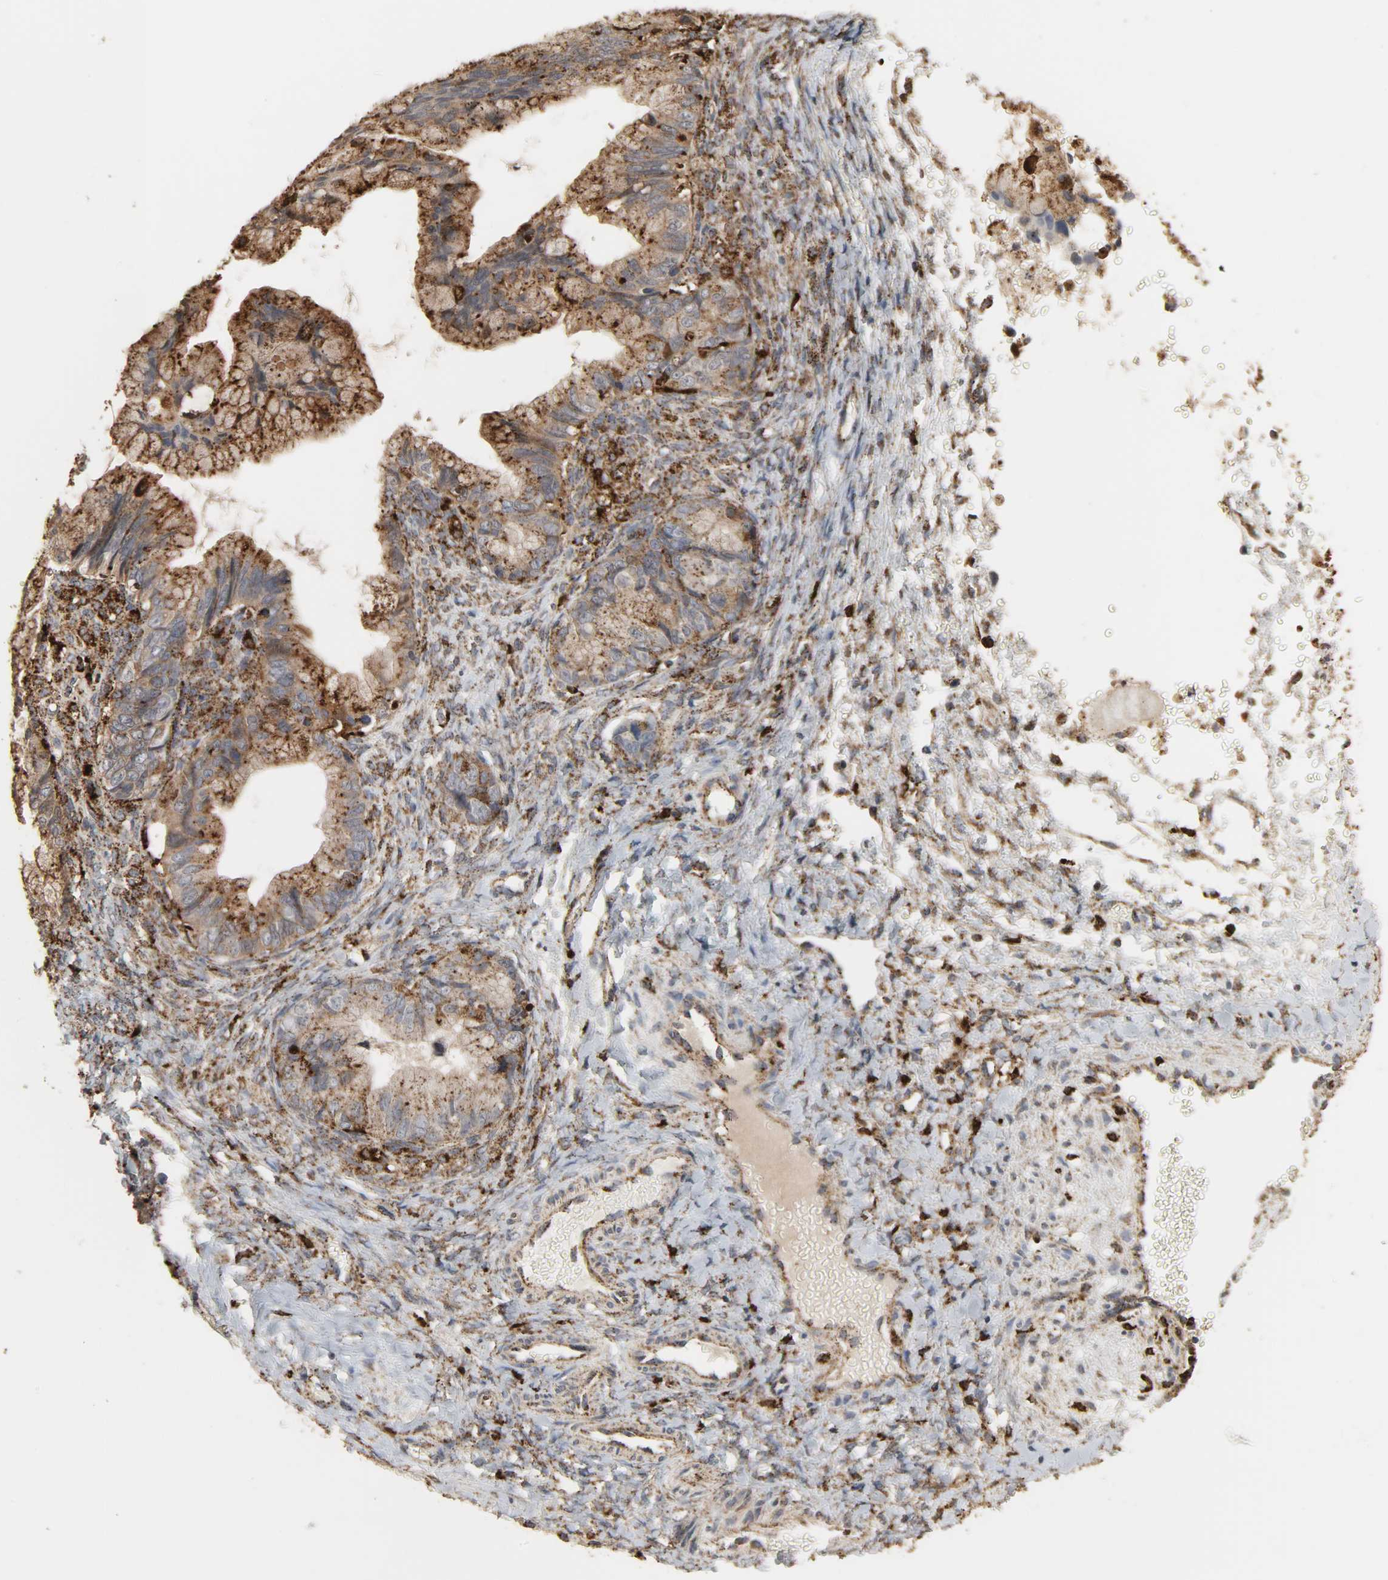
{"staining": {"intensity": "strong", "quantity": ">75%", "location": "cytoplasmic/membranous"}, "tissue": "ovarian cancer", "cell_type": "Tumor cells", "image_type": "cancer", "snomed": [{"axis": "morphology", "description": "Cystadenocarcinoma, mucinous, NOS"}, {"axis": "topography", "description": "Ovary"}], "caption": "High-power microscopy captured an immunohistochemistry (IHC) photomicrograph of ovarian cancer (mucinous cystadenocarcinoma), revealing strong cytoplasmic/membranous expression in about >75% of tumor cells.", "gene": "PSAP", "patient": {"sex": "female", "age": 36}}